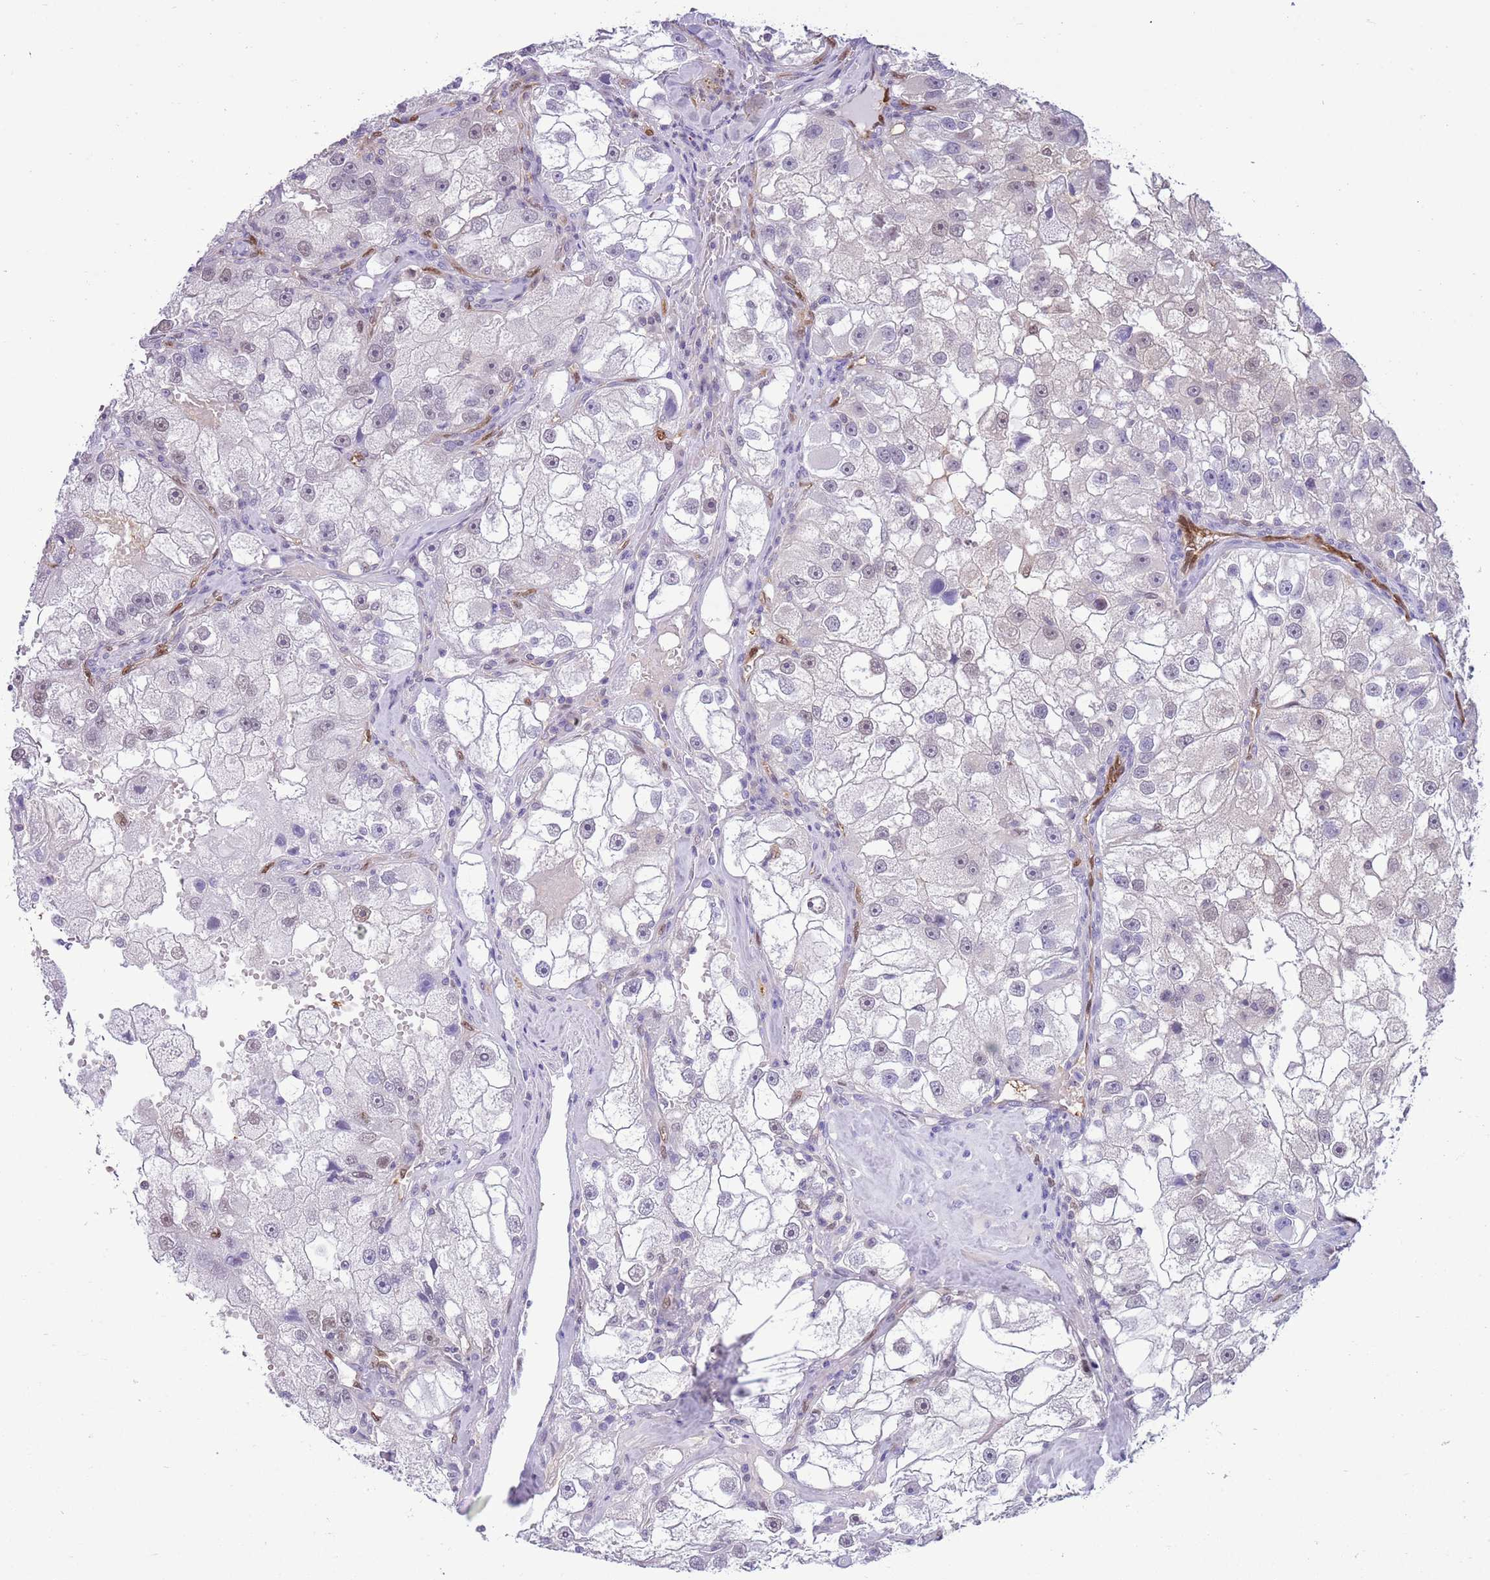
{"staining": {"intensity": "negative", "quantity": "none", "location": "none"}, "tissue": "renal cancer", "cell_type": "Tumor cells", "image_type": "cancer", "snomed": [{"axis": "morphology", "description": "Adenocarcinoma, NOS"}, {"axis": "topography", "description": "Kidney"}], "caption": "The image exhibits no staining of tumor cells in renal cancer (adenocarcinoma).", "gene": "DDI2", "patient": {"sex": "male", "age": 63}}